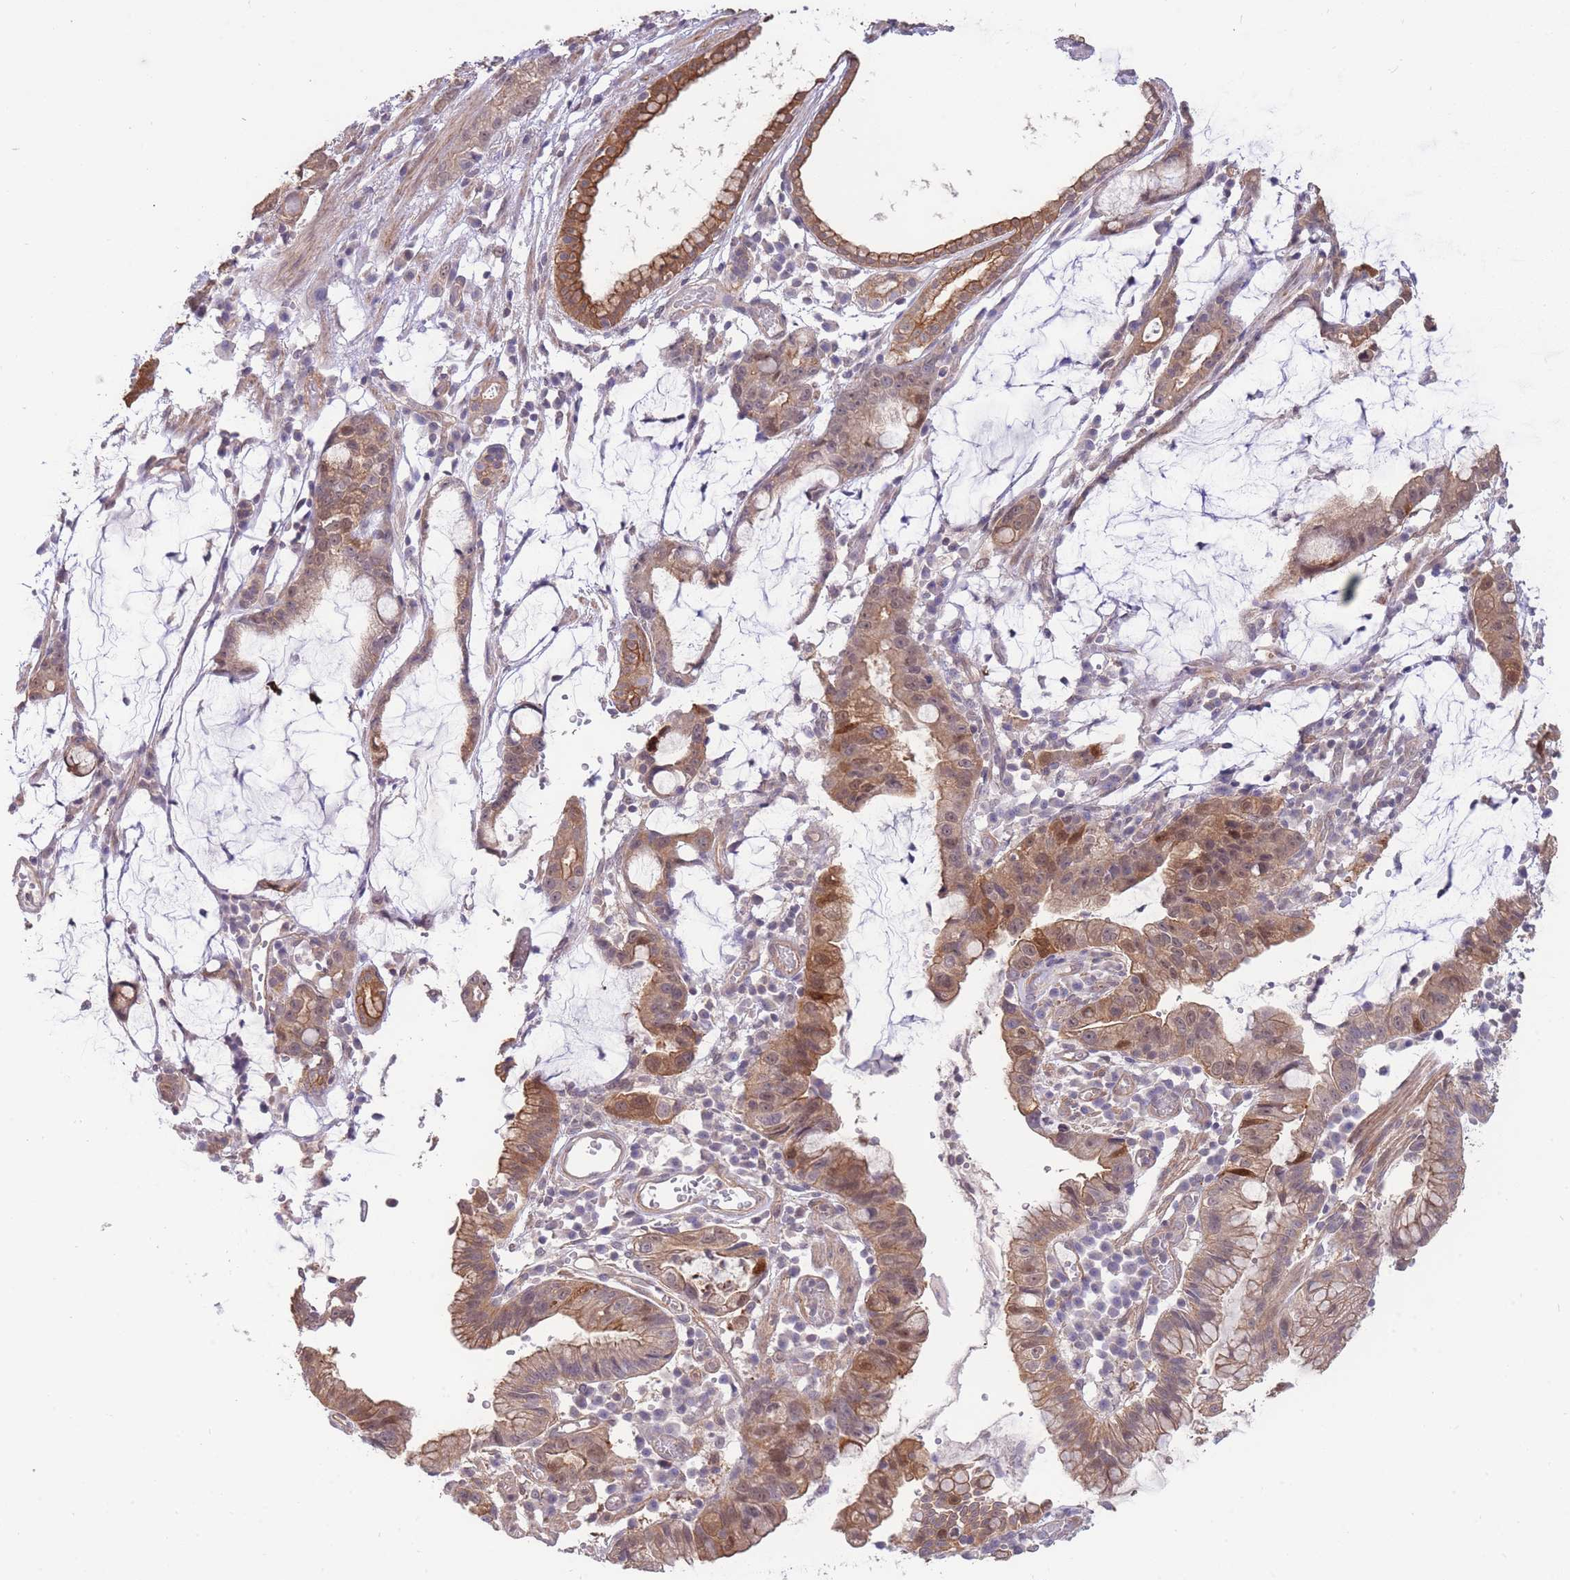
{"staining": {"intensity": "moderate", "quantity": ">75%", "location": "cytoplasmic/membranous,nuclear"}, "tissue": "stomach cancer", "cell_type": "Tumor cells", "image_type": "cancer", "snomed": [{"axis": "morphology", "description": "Adenocarcinoma, NOS"}, {"axis": "topography", "description": "Stomach"}], "caption": "The immunohistochemical stain shows moderate cytoplasmic/membranous and nuclear staining in tumor cells of adenocarcinoma (stomach) tissue. (Brightfield microscopy of DAB IHC at high magnification).", "gene": "SMC6", "patient": {"sex": "male", "age": 55}}